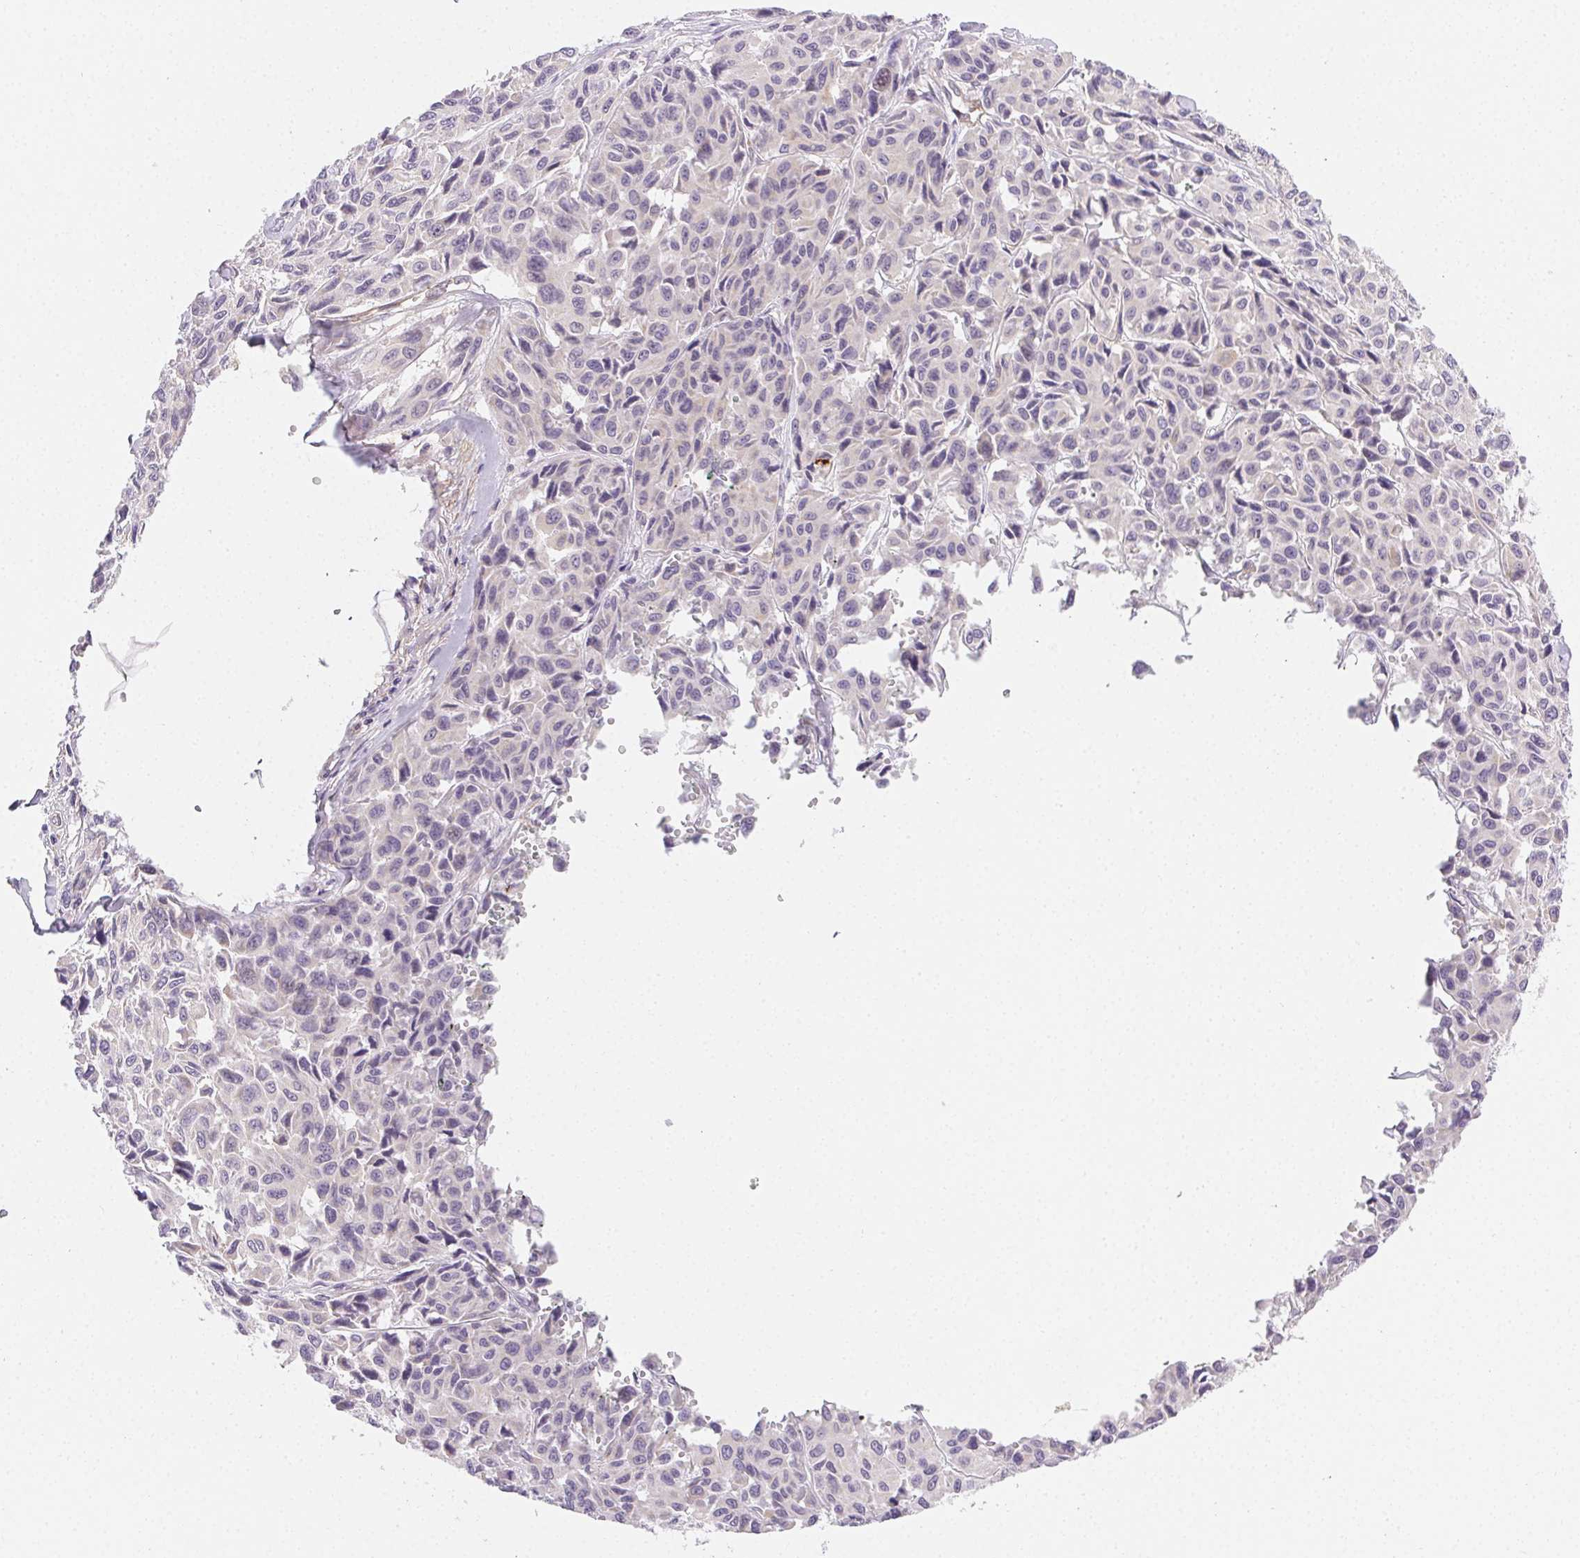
{"staining": {"intensity": "negative", "quantity": "none", "location": "none"}, "tissue": "melanoma", "cell_type": "Tumor cells", "image_type": "cancer", "snomed": [{"axis": "morphology", "description": "Malignant melanoma, NOS"}, {"axis": "topography", "description": "Skin"}], "caption": "Tumor cells show no significant expression in melanoma.", "gene": "CSN1S1", "patient": {"sex": "female", "age": 66}}